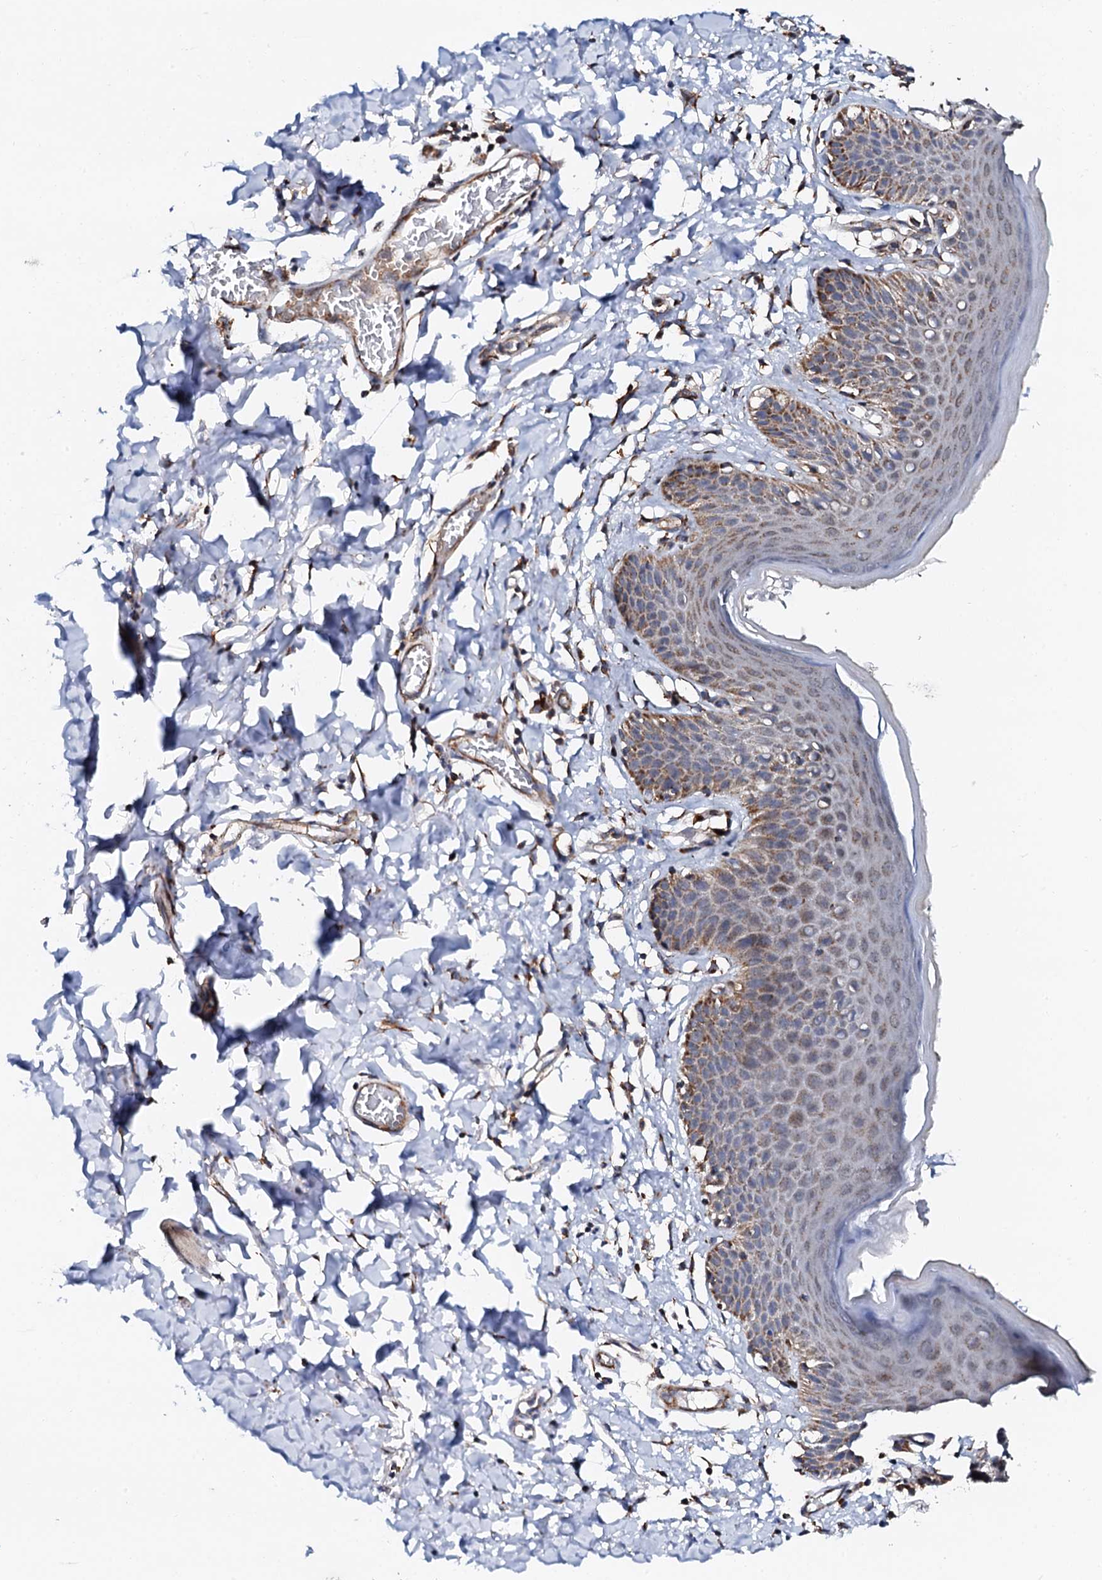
{"staining": {"intensity": "moderate", "quantity": "<25%", "location": "cytoplasmic/membranous"}, "tissue": "skin", "cell_type": "Epidermal cells", "image_type": "normal", "snomed": [{"axis": "morphology", "description": "Normal tissue, NOS"}, {"axis": "topography", "description": "Vulva"}], "caption": "Immunohistochemistry (IHC) of benign skin shows low levels of moderate cytoplasmic/membranous staining in approximately <25% of epidermal cells.", "gene": "UBE3C", "patient": {"sex": "female", "age": 66}}